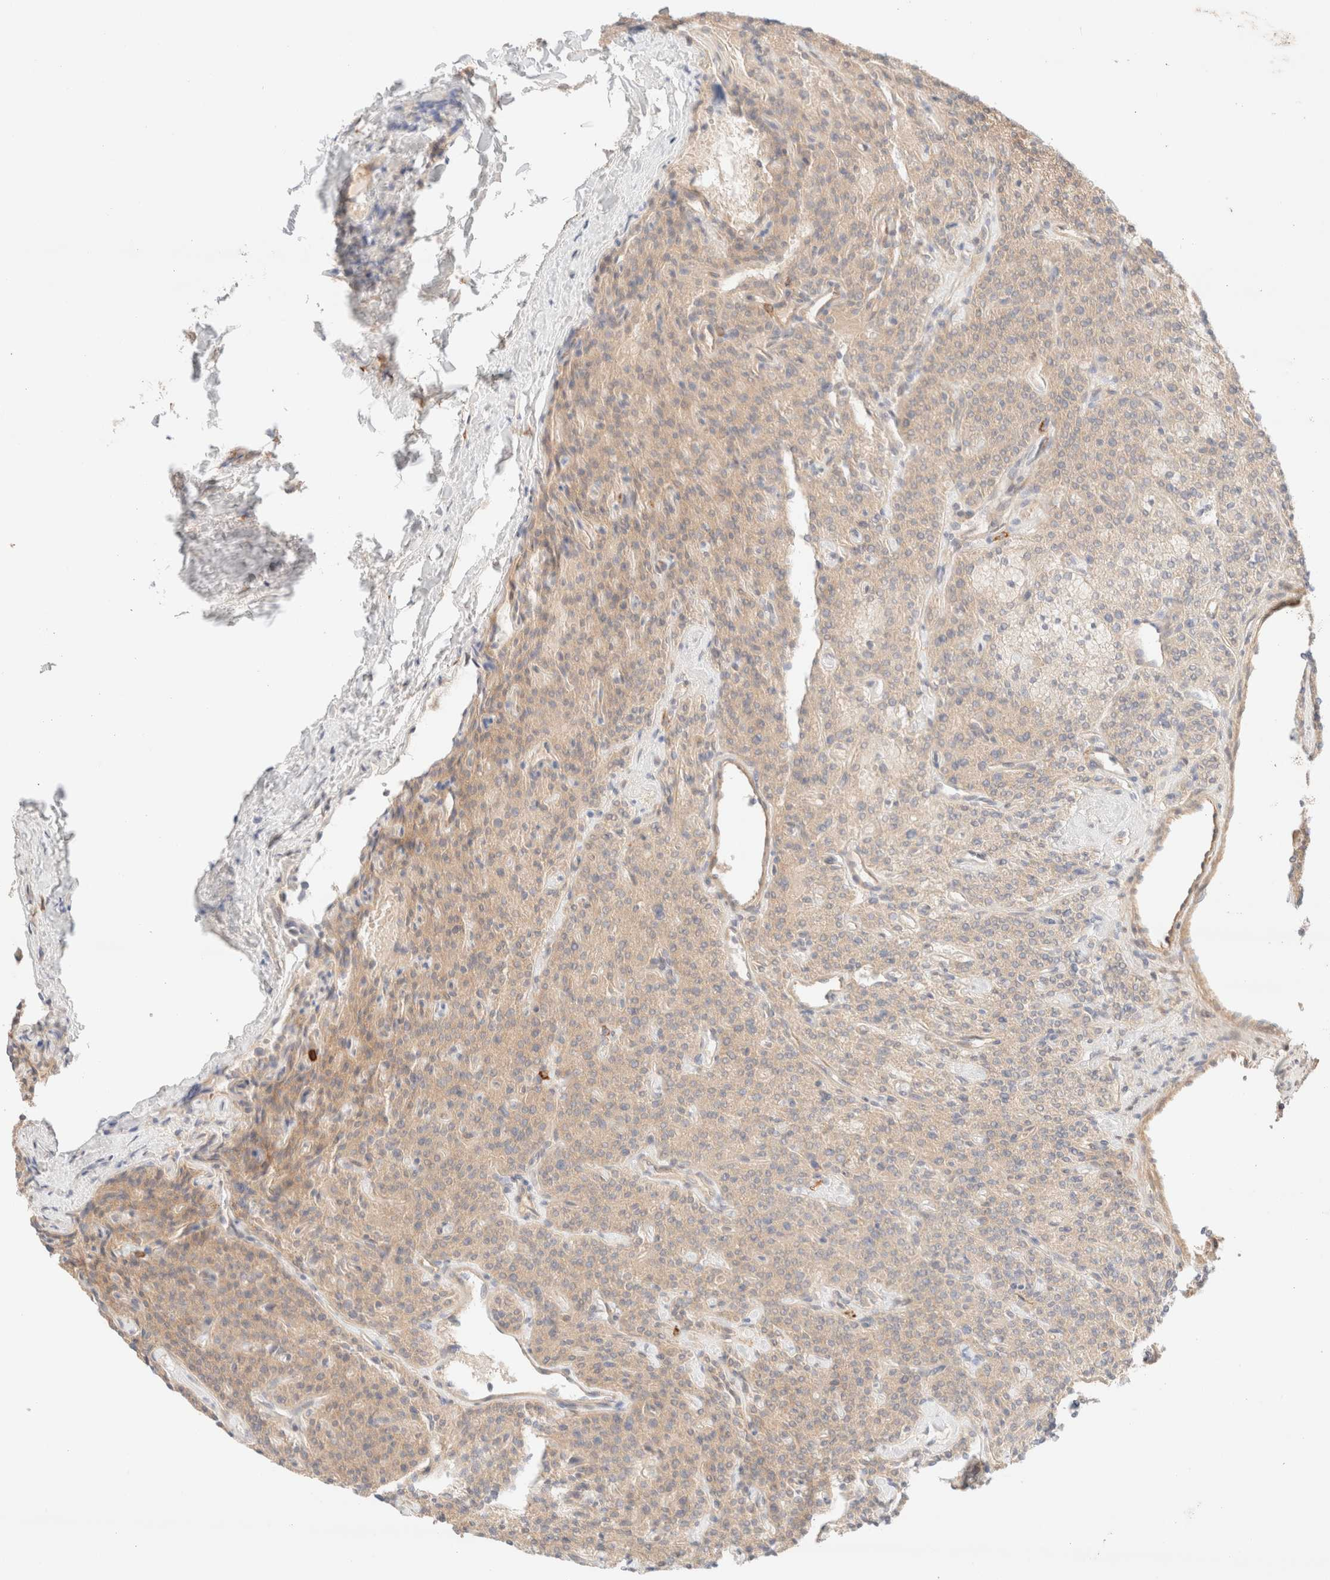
{"staining": {"intensity": "weak", "quantity": ">75%", "location": "cytoplasmic/membranous"}, "tissue": "parathyroid gland", "cell_type": "Glandular cells", "image_type": "normal", "snomed": [{"axis": "morphology", "description": "Normal tissue, NOS"}, {"axis": "topography", "description": "Parathyroid gland"}], "caption": "Protein staining displays weak cytoplasmic/membranous expression in about >75% of glandular cells in normal parathyroid gland.", "gene": "NIBAN2", "patient": {"sex": "male", "age": 46}}